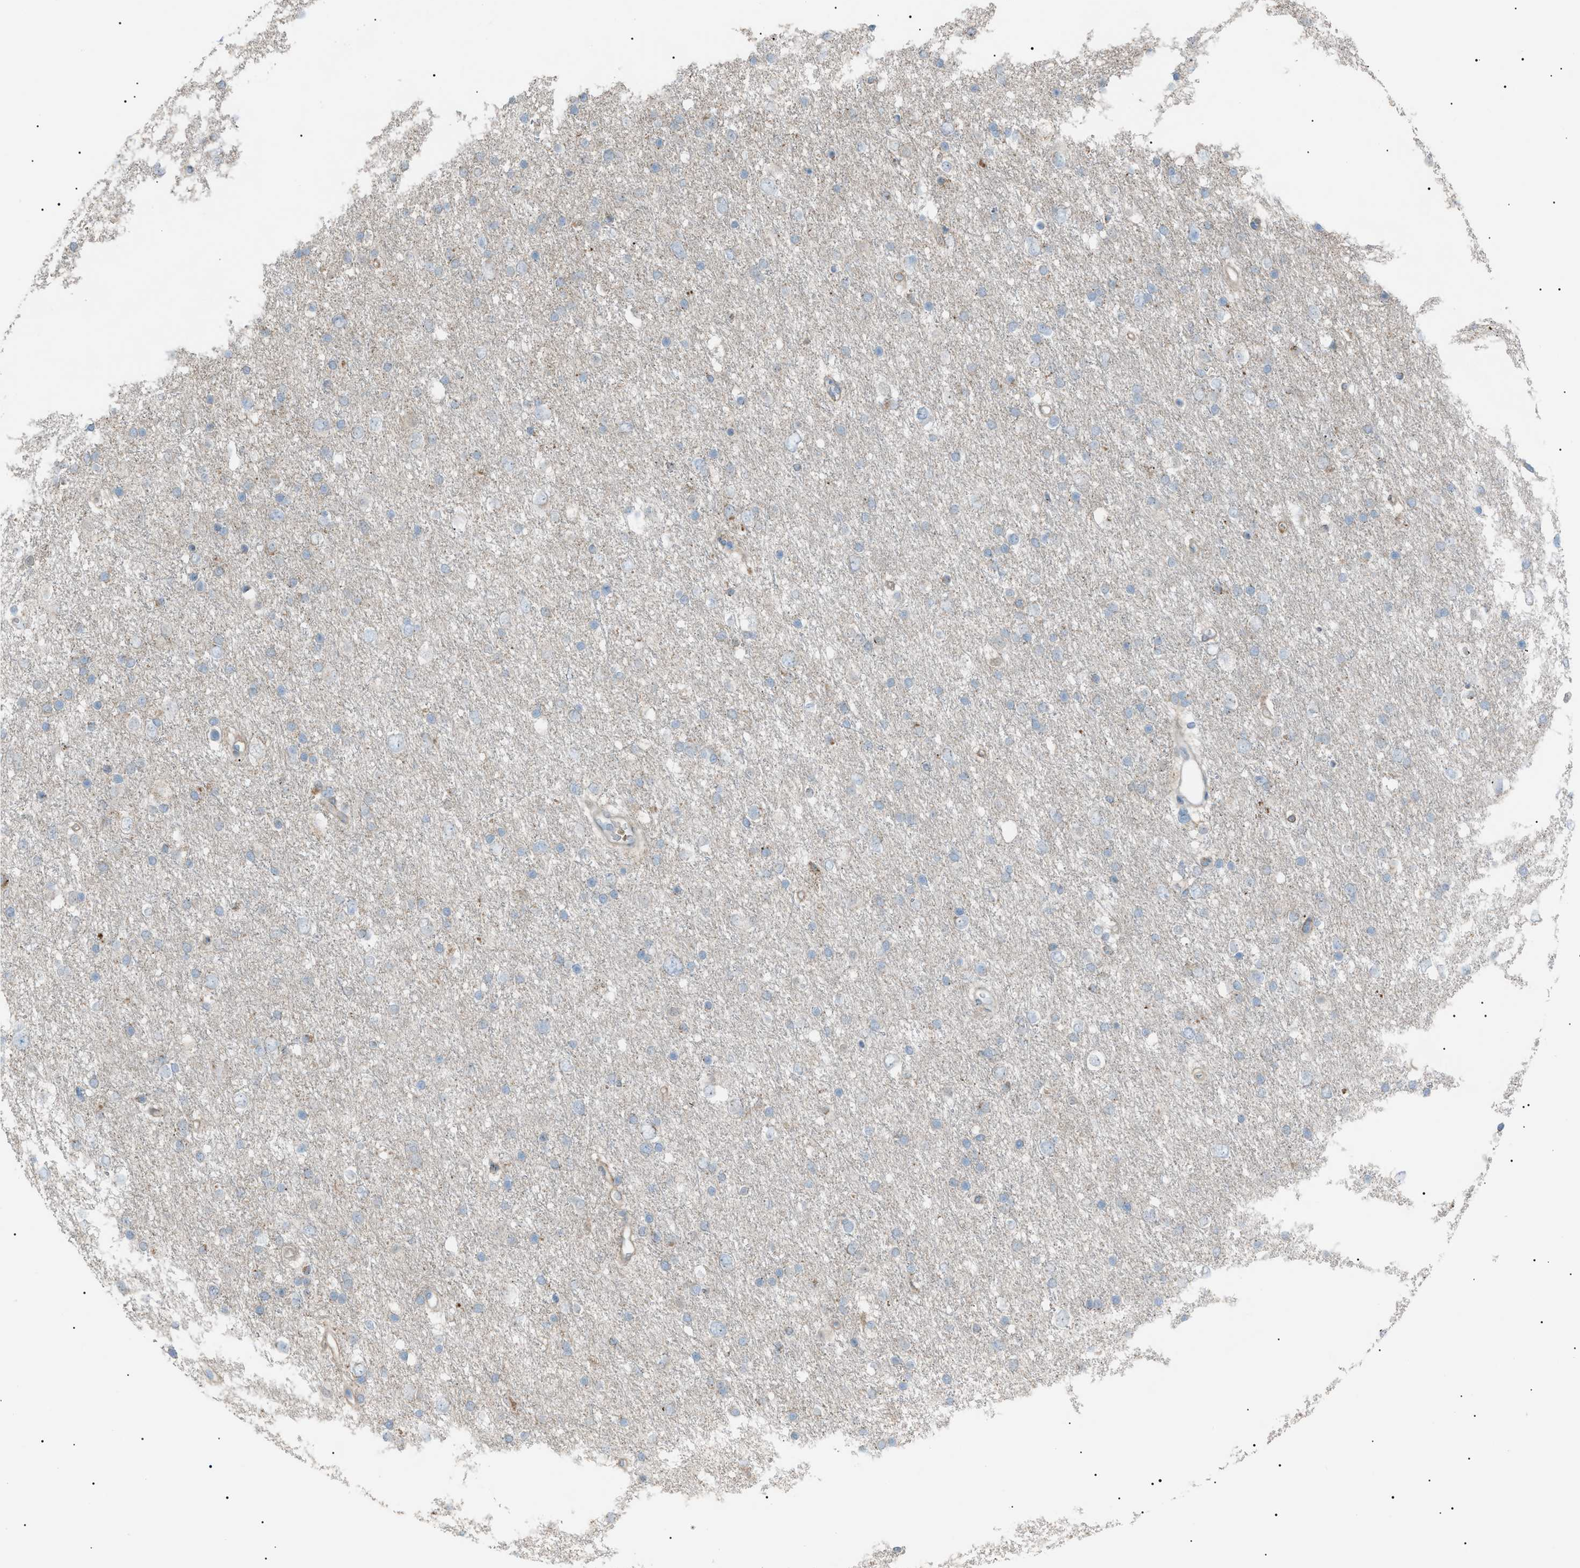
{"staining": {"intensity": "negative", "quantity": "none", "location": "none"}, "tissue": "glioma", "cell_type": "Tumor cells", "image_type": "cancer", "snomed": [{"axis": "morphology", "description": "Glioma, malignant, Low grade"}, {"axis": "topography", "description": "Brain"}], "caption": "An immunohistochemistry (IHC) histopathology image of malignant glioma (low-grade) is shown. There is no staining in tumor cells of malignant glioma (low-grade).", "gene": "ZNF516", "patient": {"sex": "female", "age": 37}}